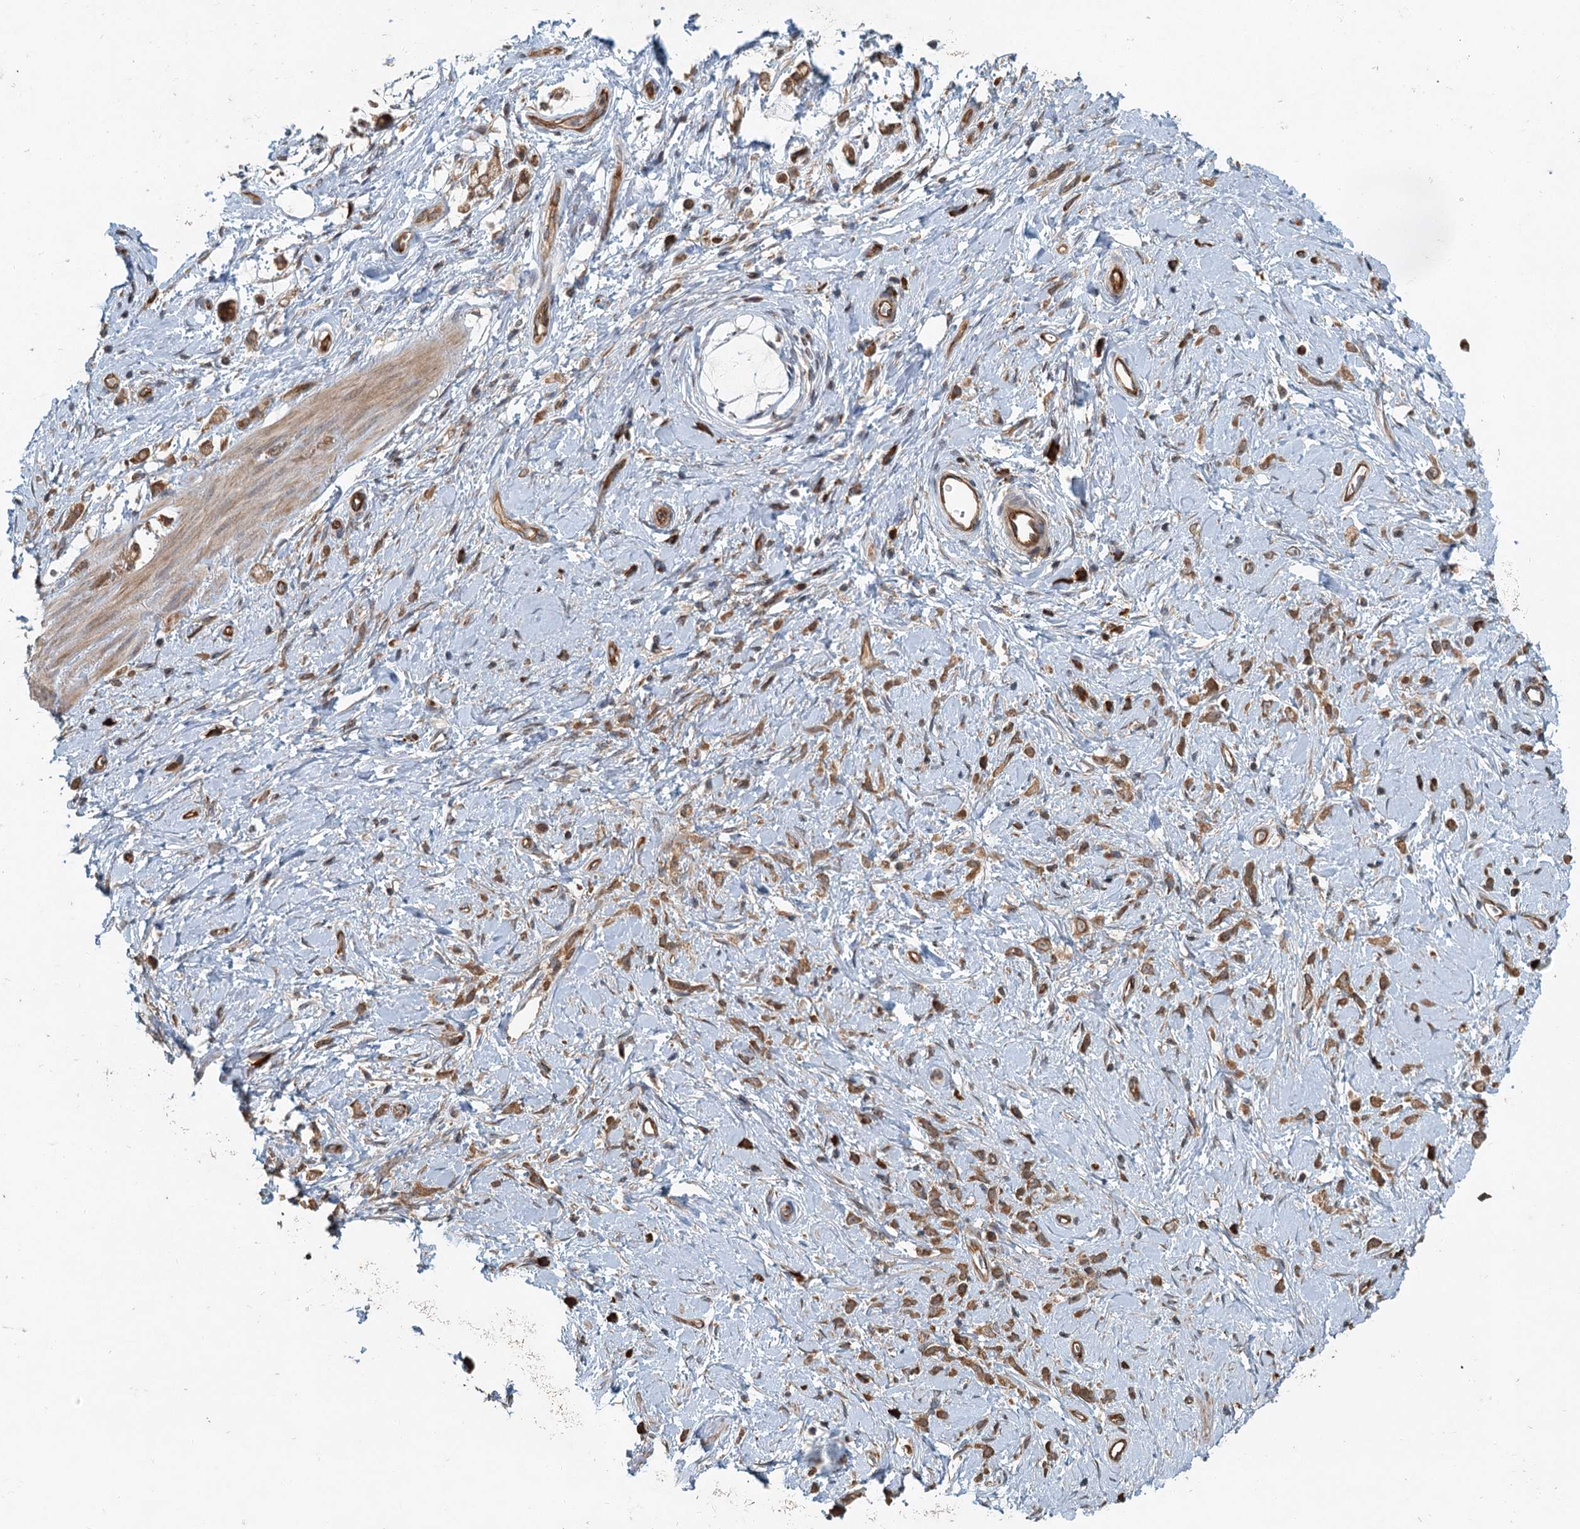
{"staining": {"intensity": "moderate", "quantity": ">75%", "location": "cytoplasmic/membranous"}, "tissue": "stomach cancer", "cell_type": "Tumor cells", "image_type": "cancer", "snomed": [{"axis": "morphology", "description": "Adenocarcinoma, NOS"}, {"axis": "topography", "description": "Stomach"}], "caption": "There is medium levels of moderate cytoplasmic/membranous expression in tumor cells of adenocarcinoma (stomach), as demonstrated by immunohistochemical staining (brown color).", "gene": "ZNF527", "patient": {"sex": "female", "age": 60}}